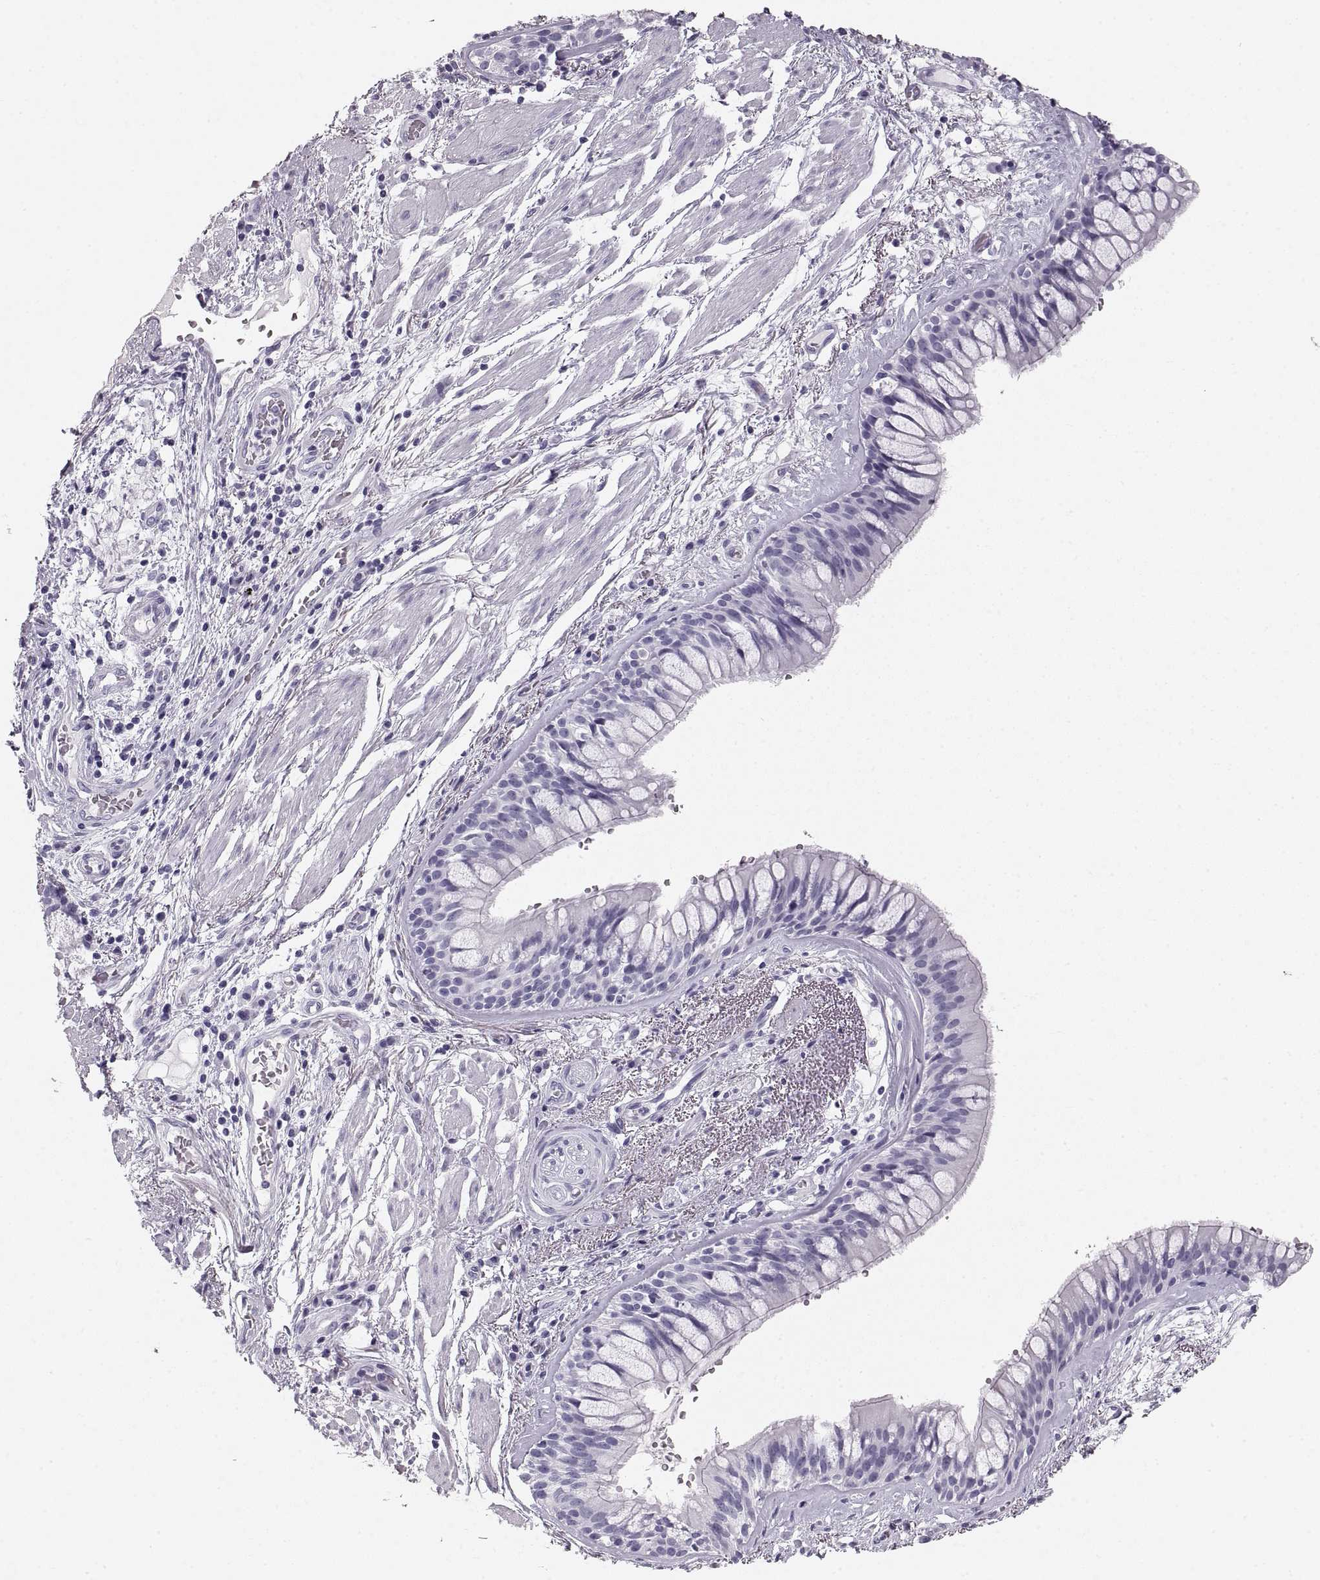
{"staining": {"intensity": "negative", "quantity": "none", "location": "none"}, "tissue": "bronchus", "cell_type": "Respiratory epithelial cells", "image_type": "normal", "snomed": [{"axis": "morphology", "description": "Normal tissue, NOS"}, {"axis": "topography", "description": "Bronchus"}, {"axis": "topography", "description": "Lung"}], "caption": "This is an immunohistochemistry (IHC) image of normal human bronchus. There is no staining in respiratory epithelial cells.", "gene": "CRYAA", "patient": {"sex": "female", "age": 57}}